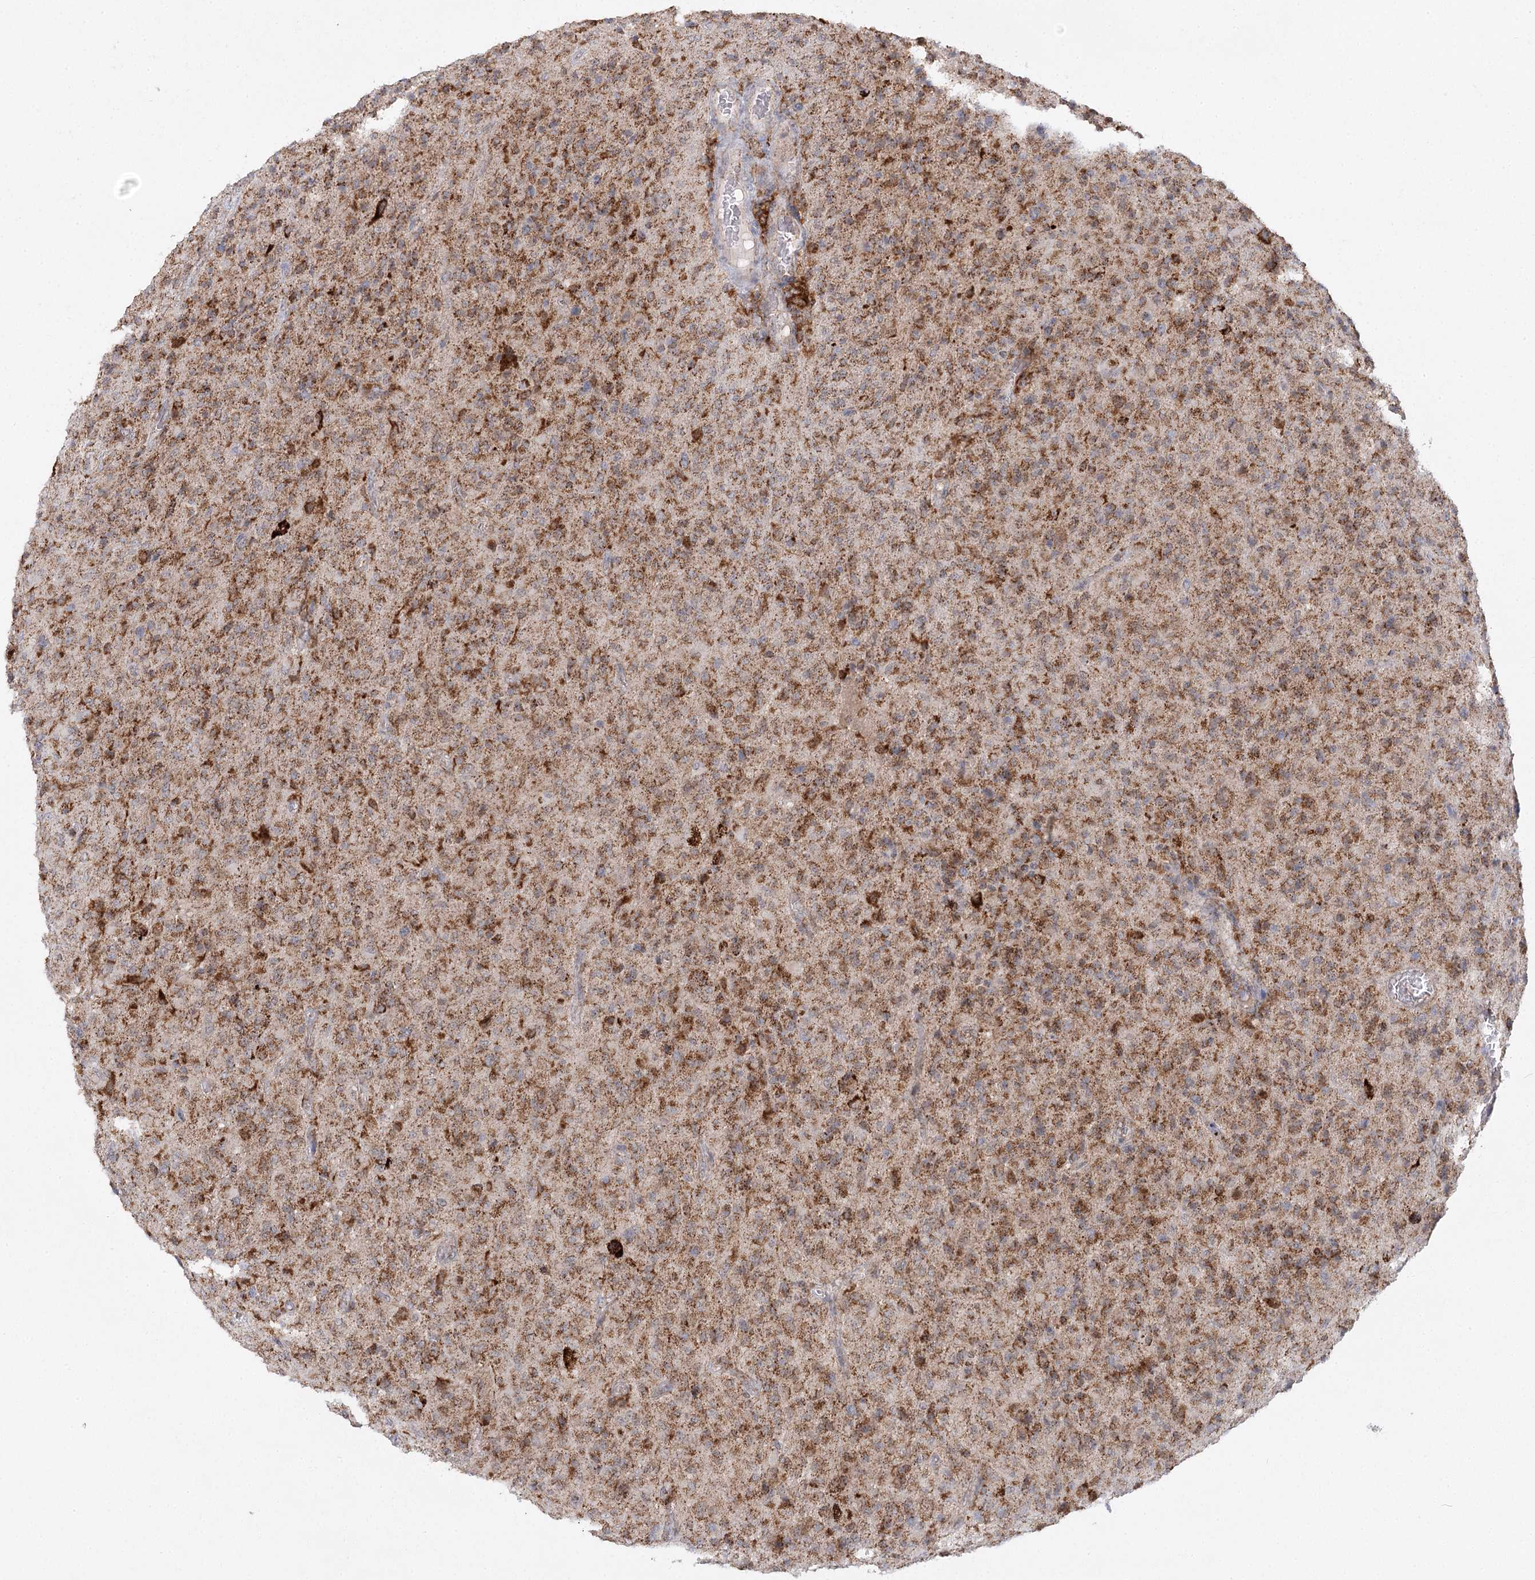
{"staining": {"intensity": "moderate", "quantity": ">75%", "location": "cytoplasmic/membranous"}, "tissue": "glioma", "cell_type": "Tumor cells", "image_type": "cancer", "snomed": [{"axis": "morphology", "description": "Glioma, malignant, High grade"}, {"axis": "topography", "description": "Brain"}], "caption": "High-grade glioma (malignant) tissue reveals moderate cytoplasmic/membranous staining in about >75% of tumor cells", "gene": "TAS1R1", "patient": {"sex": "female", "age": 57}}